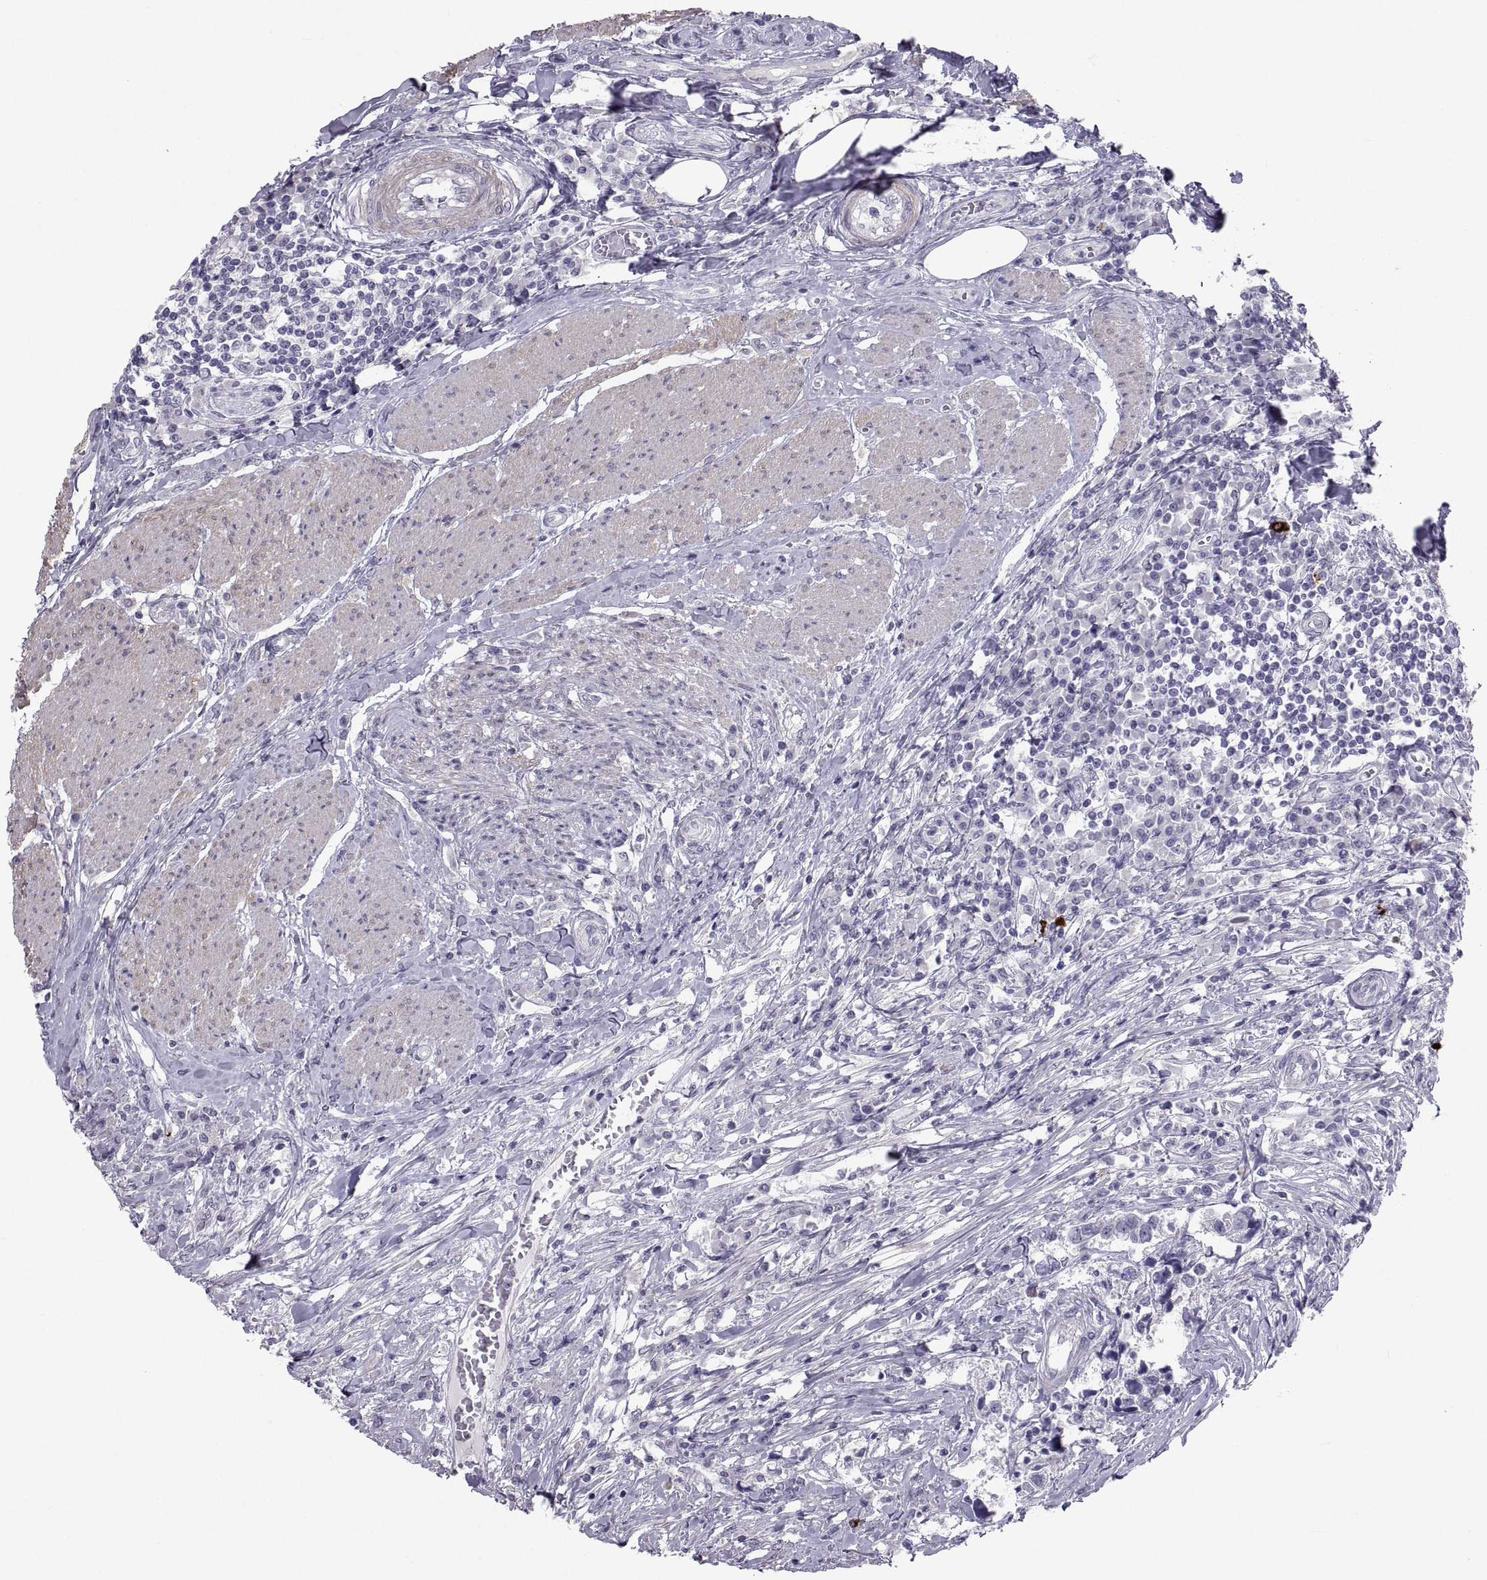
{"staining": {"intensity": "negative", "quantity": "none", "location": "none"}, "tissue": "urothelial cancer", "cell_type": "Tumor cells", "image_type": "cancer", "snomed": [{"axis": "morphology", "description": "Urothelial carcinoma, NOS"}, {"axis": "morphology", "description": "Urothelial carcinoma, High grade"}, {"axis": "topography", "description": "Urinary bladder"}], "caption": "The IHC photomicrograph has no significant expression in tumor cells of urothelial cancer tissue.", "gene": "IGSF1", "patient": {"sex": "male", "age": 63}}